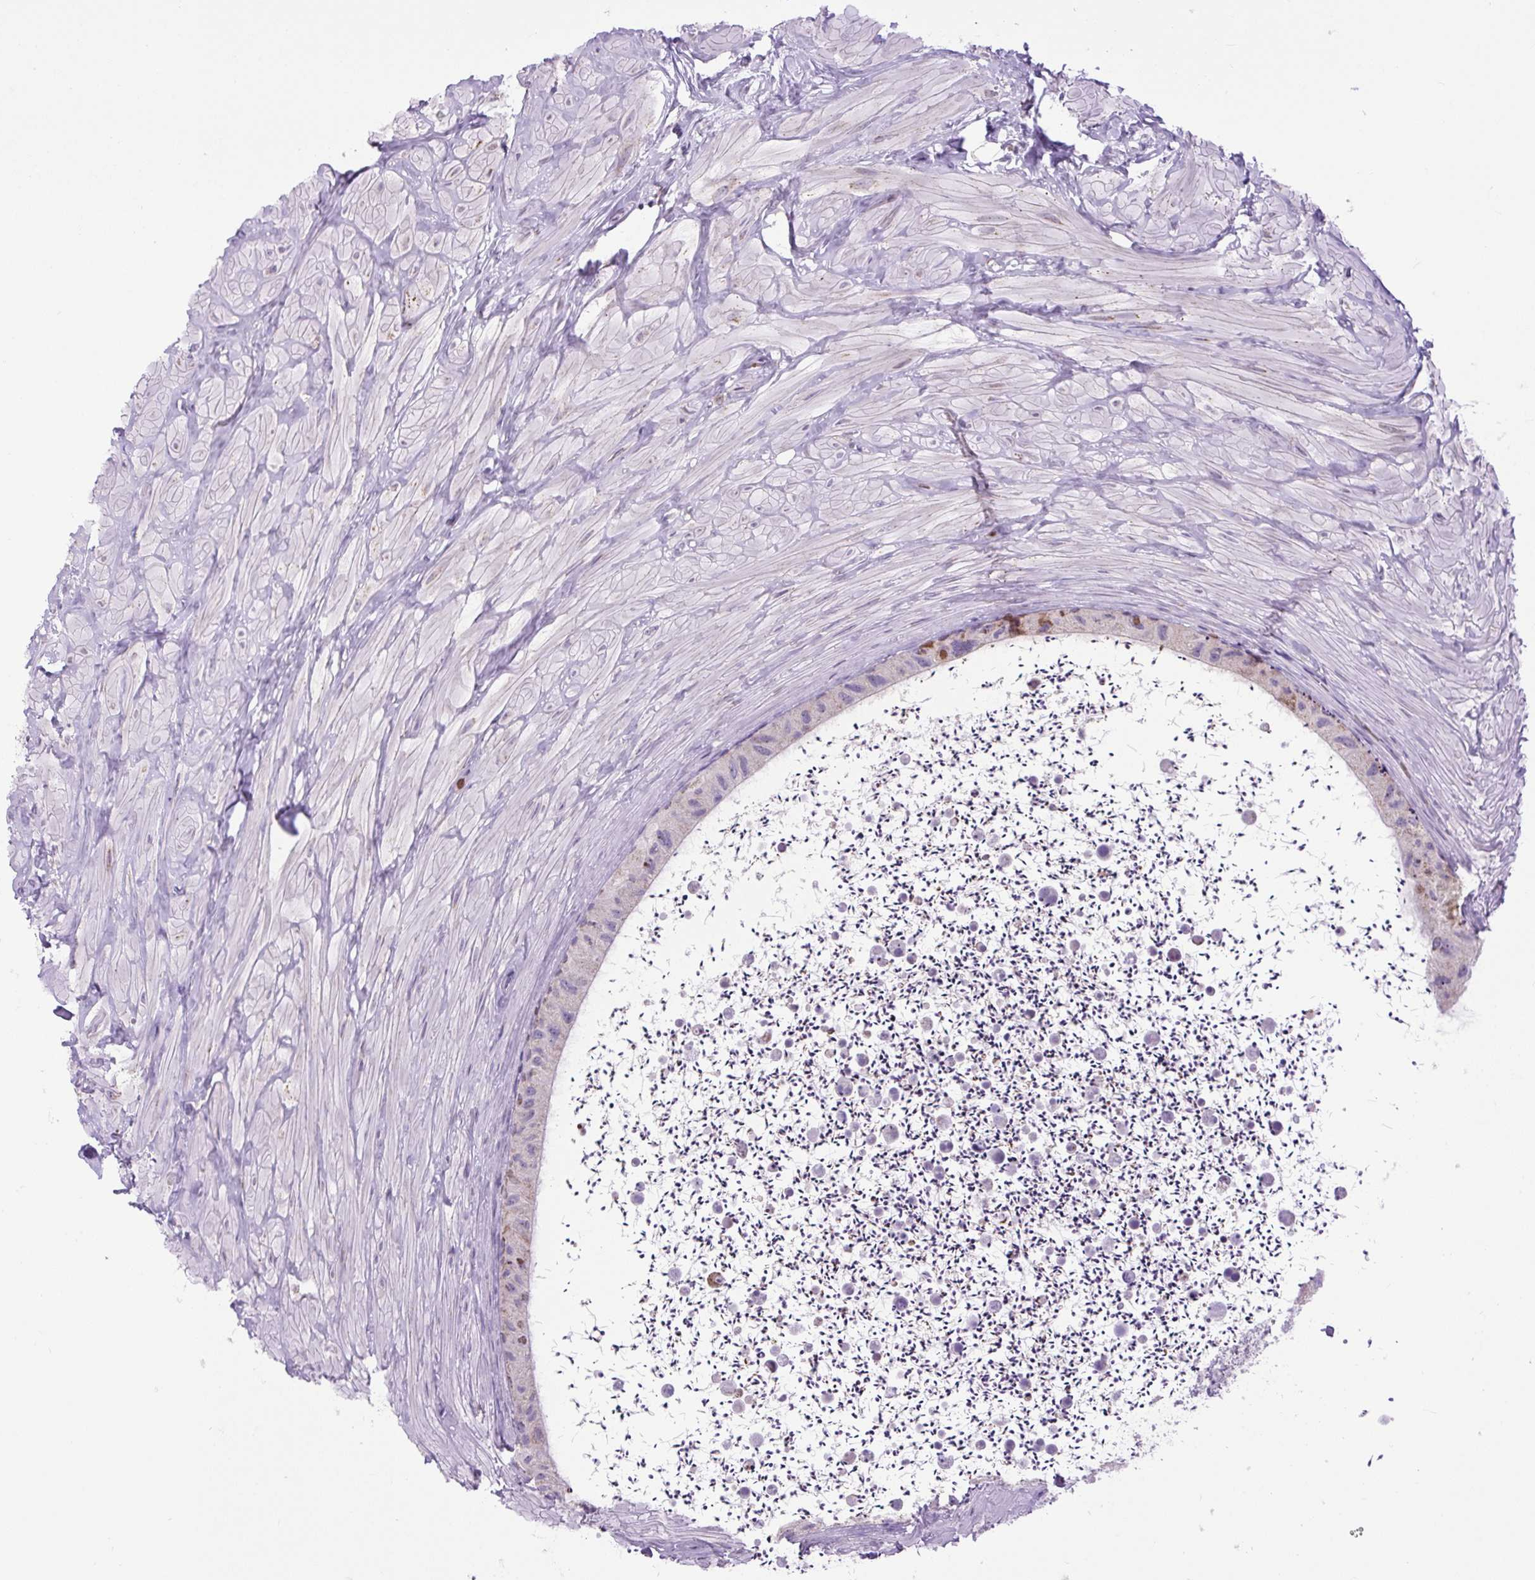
{"staining": {"intensity": "moderate", "quantity": "<25%", "location": "cytoplasmic/membranous"}, "tissue": "epididymis", "cell_type": "Glandular cells", "image_type": "normal", "snomed": [{"axis": "morphology", "description": "Normal tissue, NOS"}, {"axis": "topography", "description": "Epididymis"}, {"axis": "topography", "description": "Peripheral nerve tissue"}], "caption": "Immunohistochemical staining of benign human epididymis displays low levels of moderate cytoplasmic/membranous staining in approximately <25% of glandular cells.", "gene": "SCO2", "patient": {"sex": "male", "age": 32}}